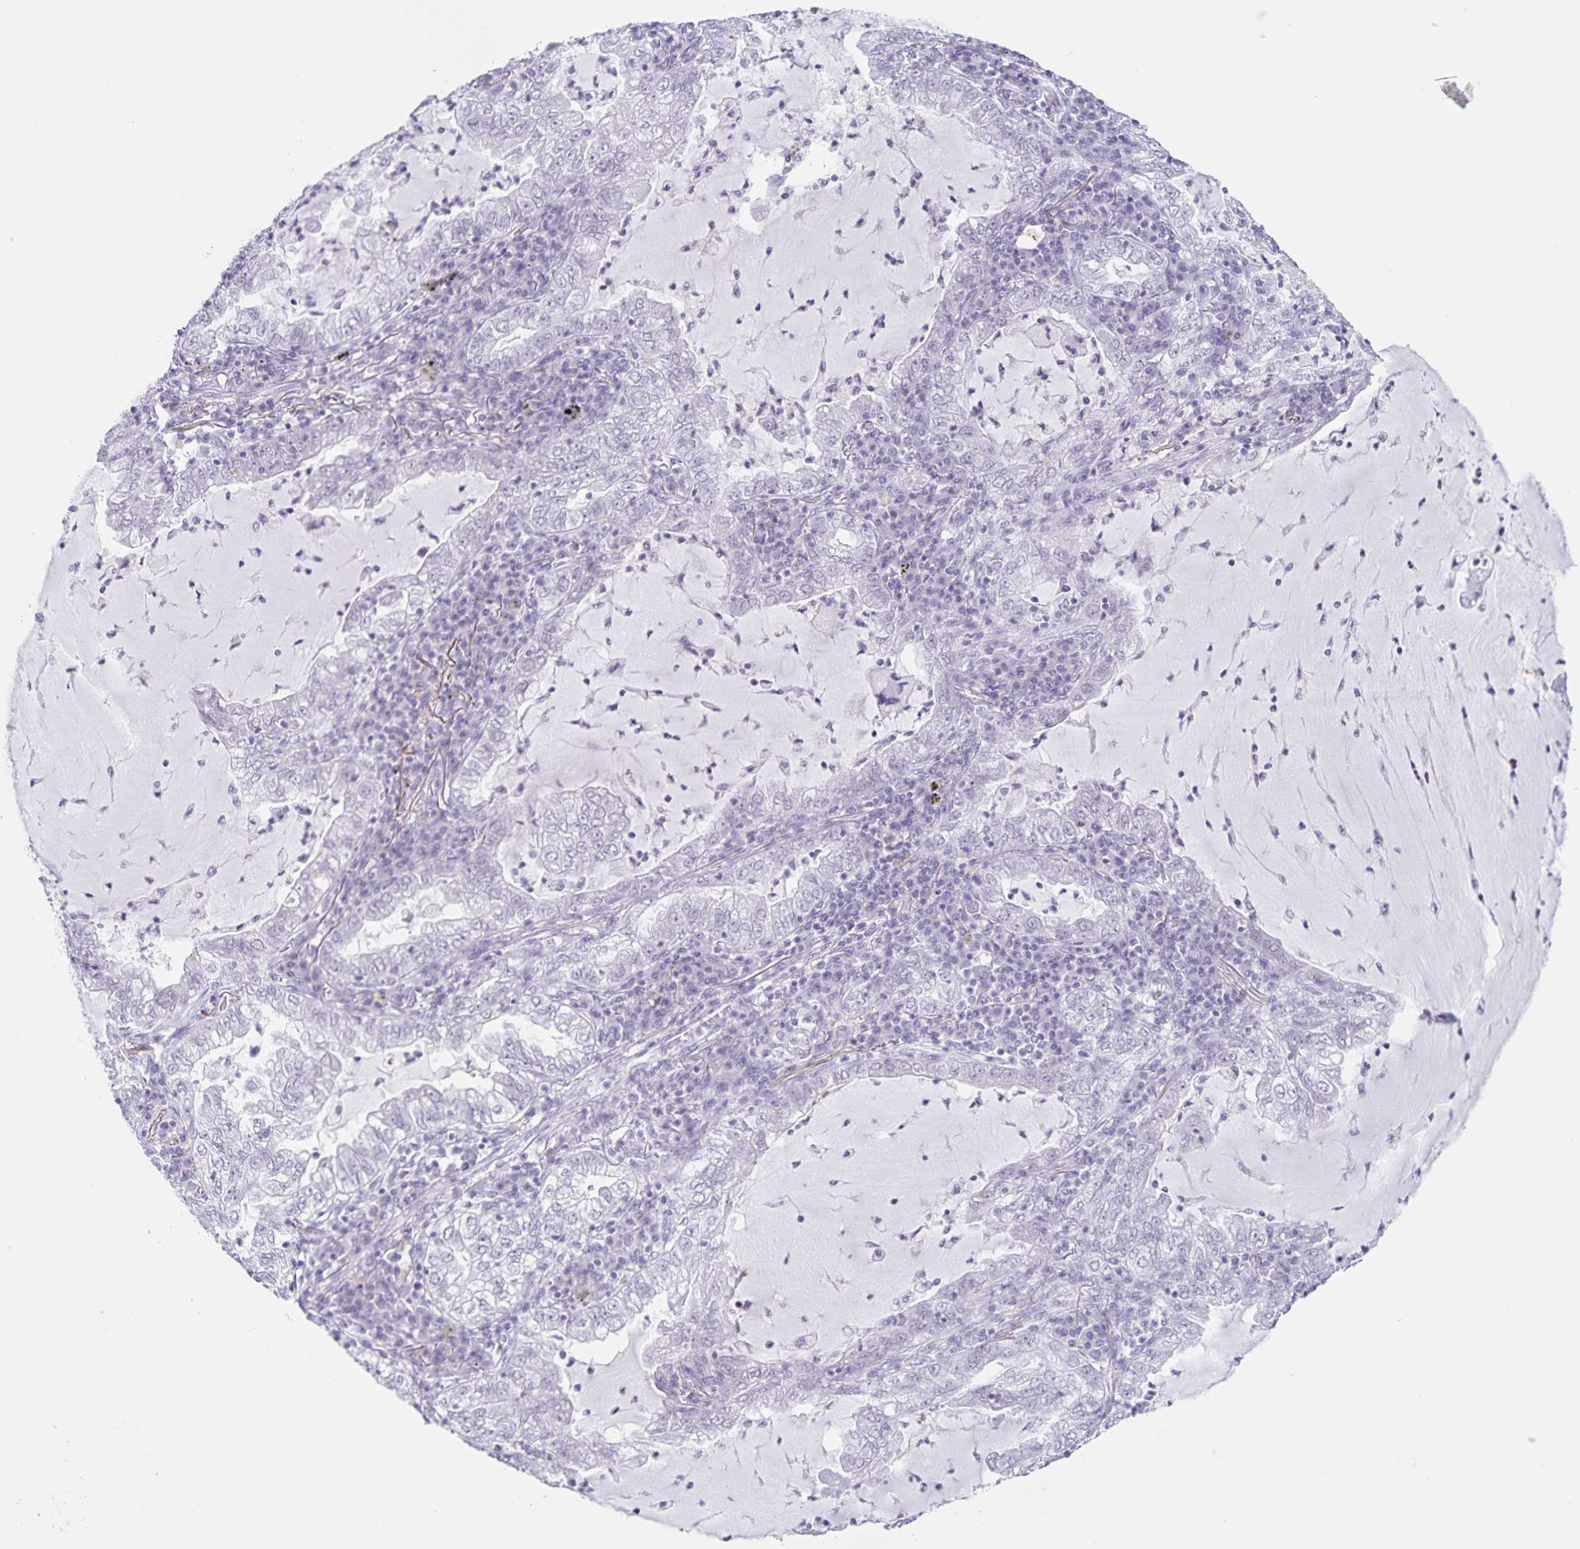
{"staining": {"intensity": "negative", "quantity": "none", "location": "none"}, "tissue": "lung cancer", "cell_type": "Tumor cells", "image_type": "cancer", "snomed": [{"axis": "morphology", "description": "Adenocarcinoma, NOS"}, {"axis": "topography", "description": "Lung"}], "caption": "DAB (3,3'-diaminobenzidine) immunohistochemical staining of human lung adenocarcinoma displays no significant staining in tumor cells.", "gene": "LCE6A", "patient": {"sex": "female", "age": 73}}